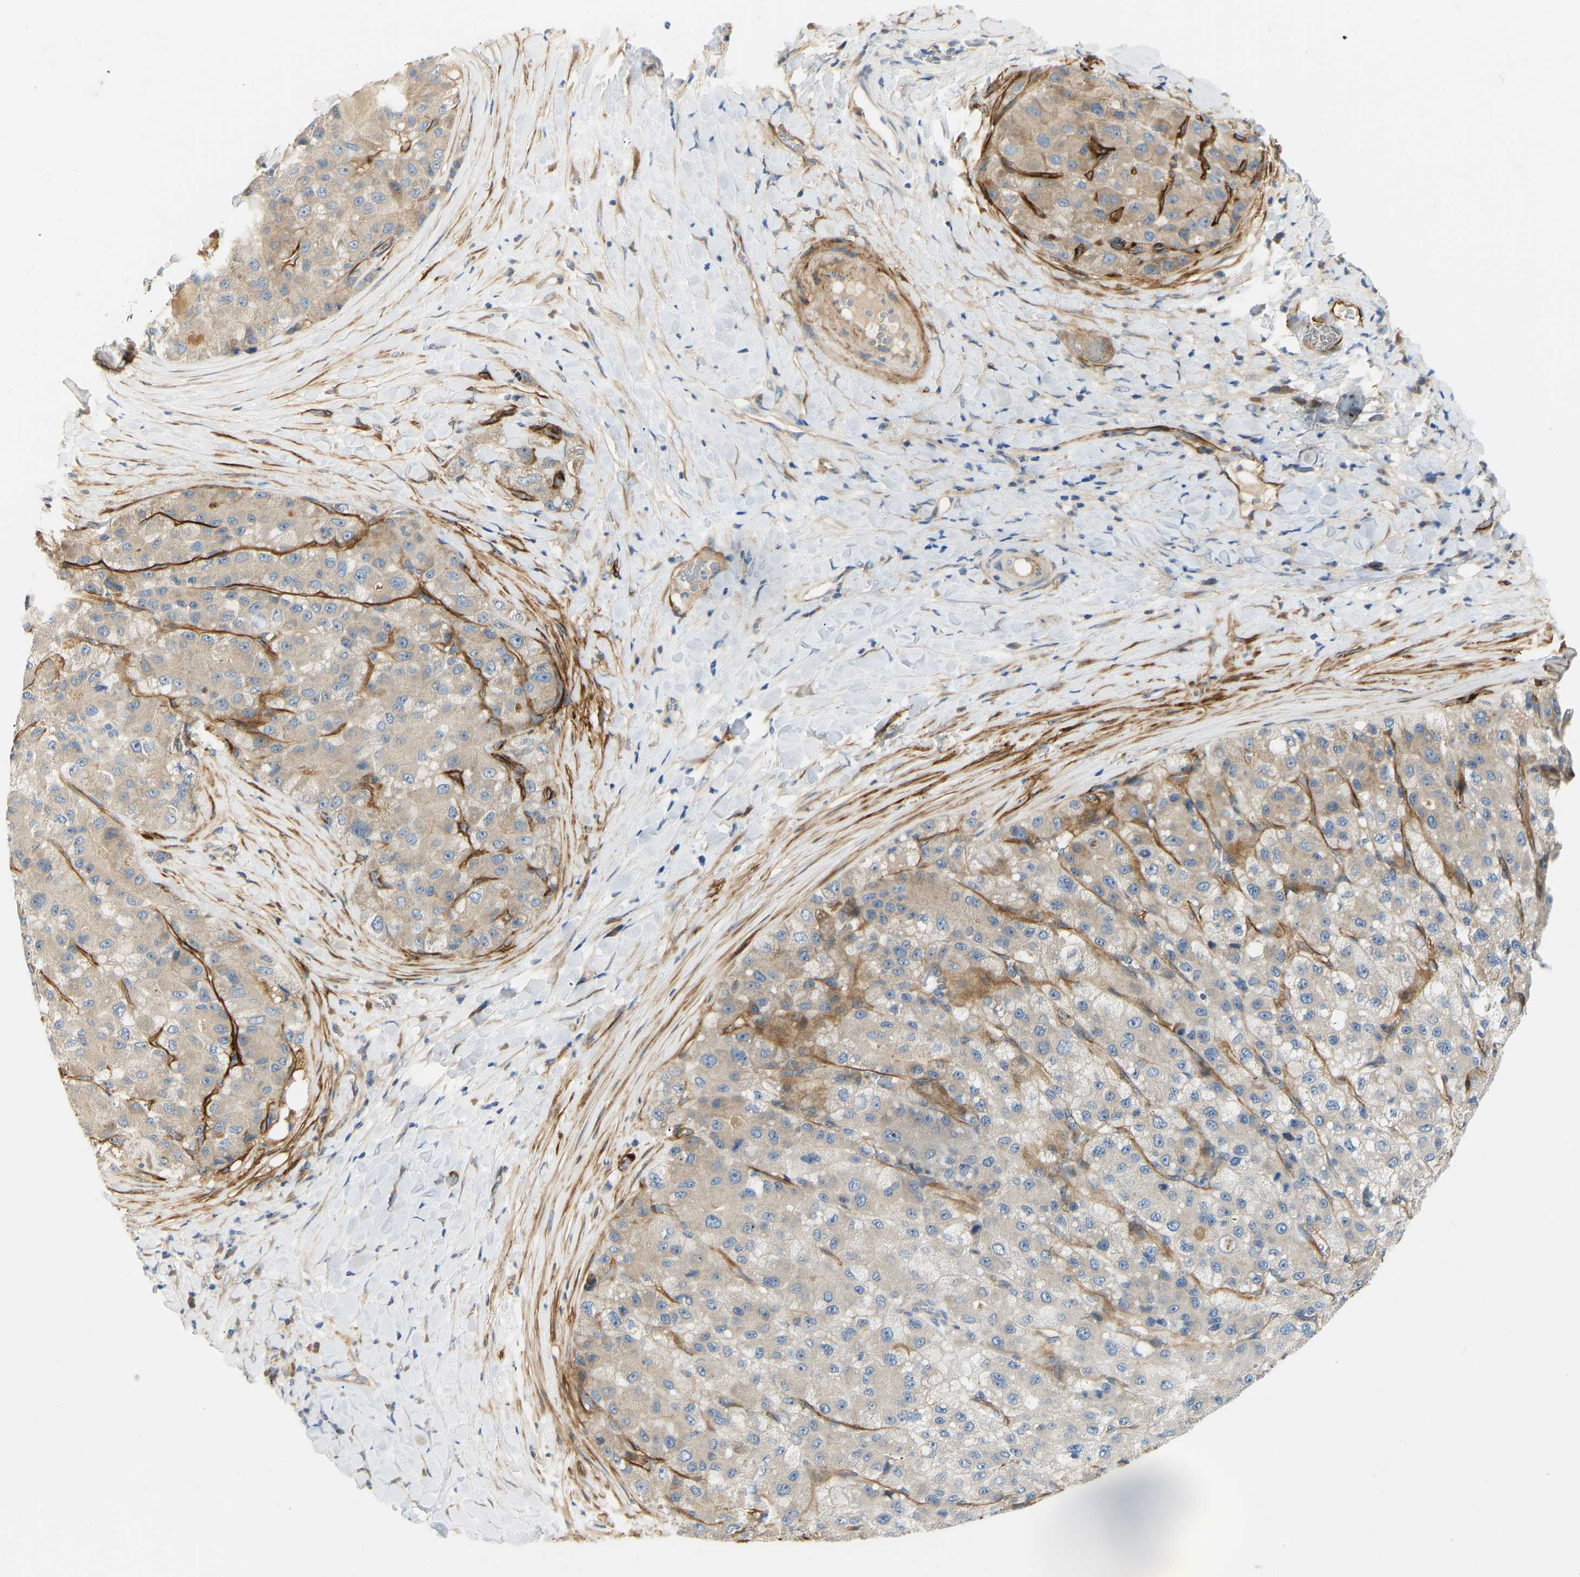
{"staining": {"intensity": "moderate", "quantity": "25%-75%", "location": "cytoplasmic/membranous"}, "tissue": "liver cancer", "cell_type": "Tumor cells", "image_type": "cancer", "snomed": [{"axis": "morphology", "description": "Carcinoma, Hepatocellular, NOS"}, {"axis": "topography", "description": "Liver"}], "caption": "Protein expression by immunohistochemistry (IHC) demonstrates moderate cytoplasmic/membranous positivity in about 25%-75% of tumor cells in liver cancer (hepatocellular carcinoma).", "gene": "COL15A1", "patient": {"sex": "male", "age": 80}}